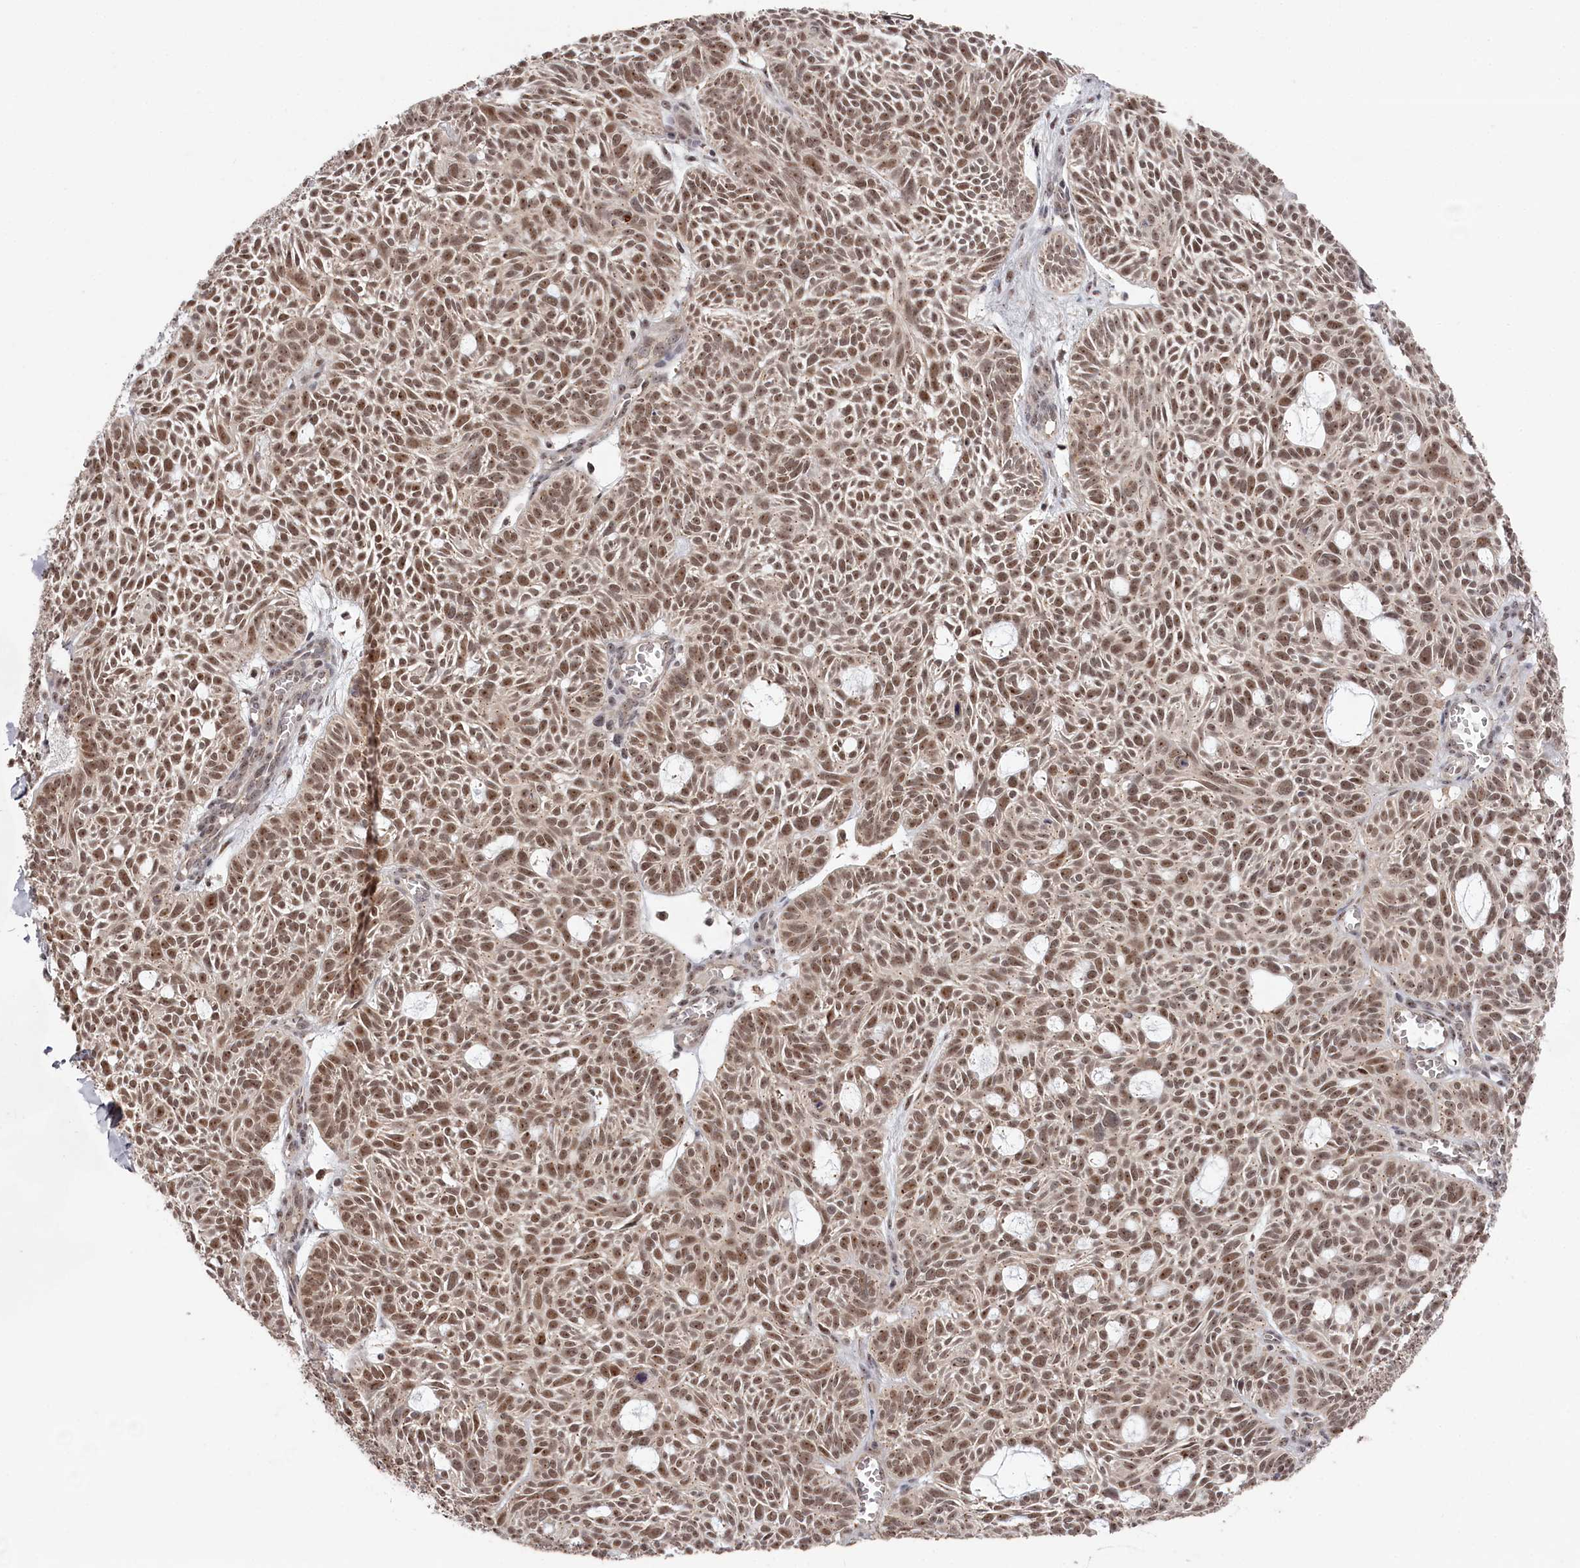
{"staining": {"intensity": "moderate", "quantity": ">75%", "location": "nuclear"}, "tissue": "skin cancer", "cell_type": "Tumor cells", "image_type": "cancer", "snomed": [{"axis": "morphology", "description": "Basal cell carcinoma"}, {"axis": "topography", "description": "Skin"}], "caption": "Protein staining of basal cell carcinoma (skin) tissue displays moderate nuclear expression in approximately >75% of tumor cells.", "gene": "EXOSC1", "patient": {"sex": "male", "age": 69}}